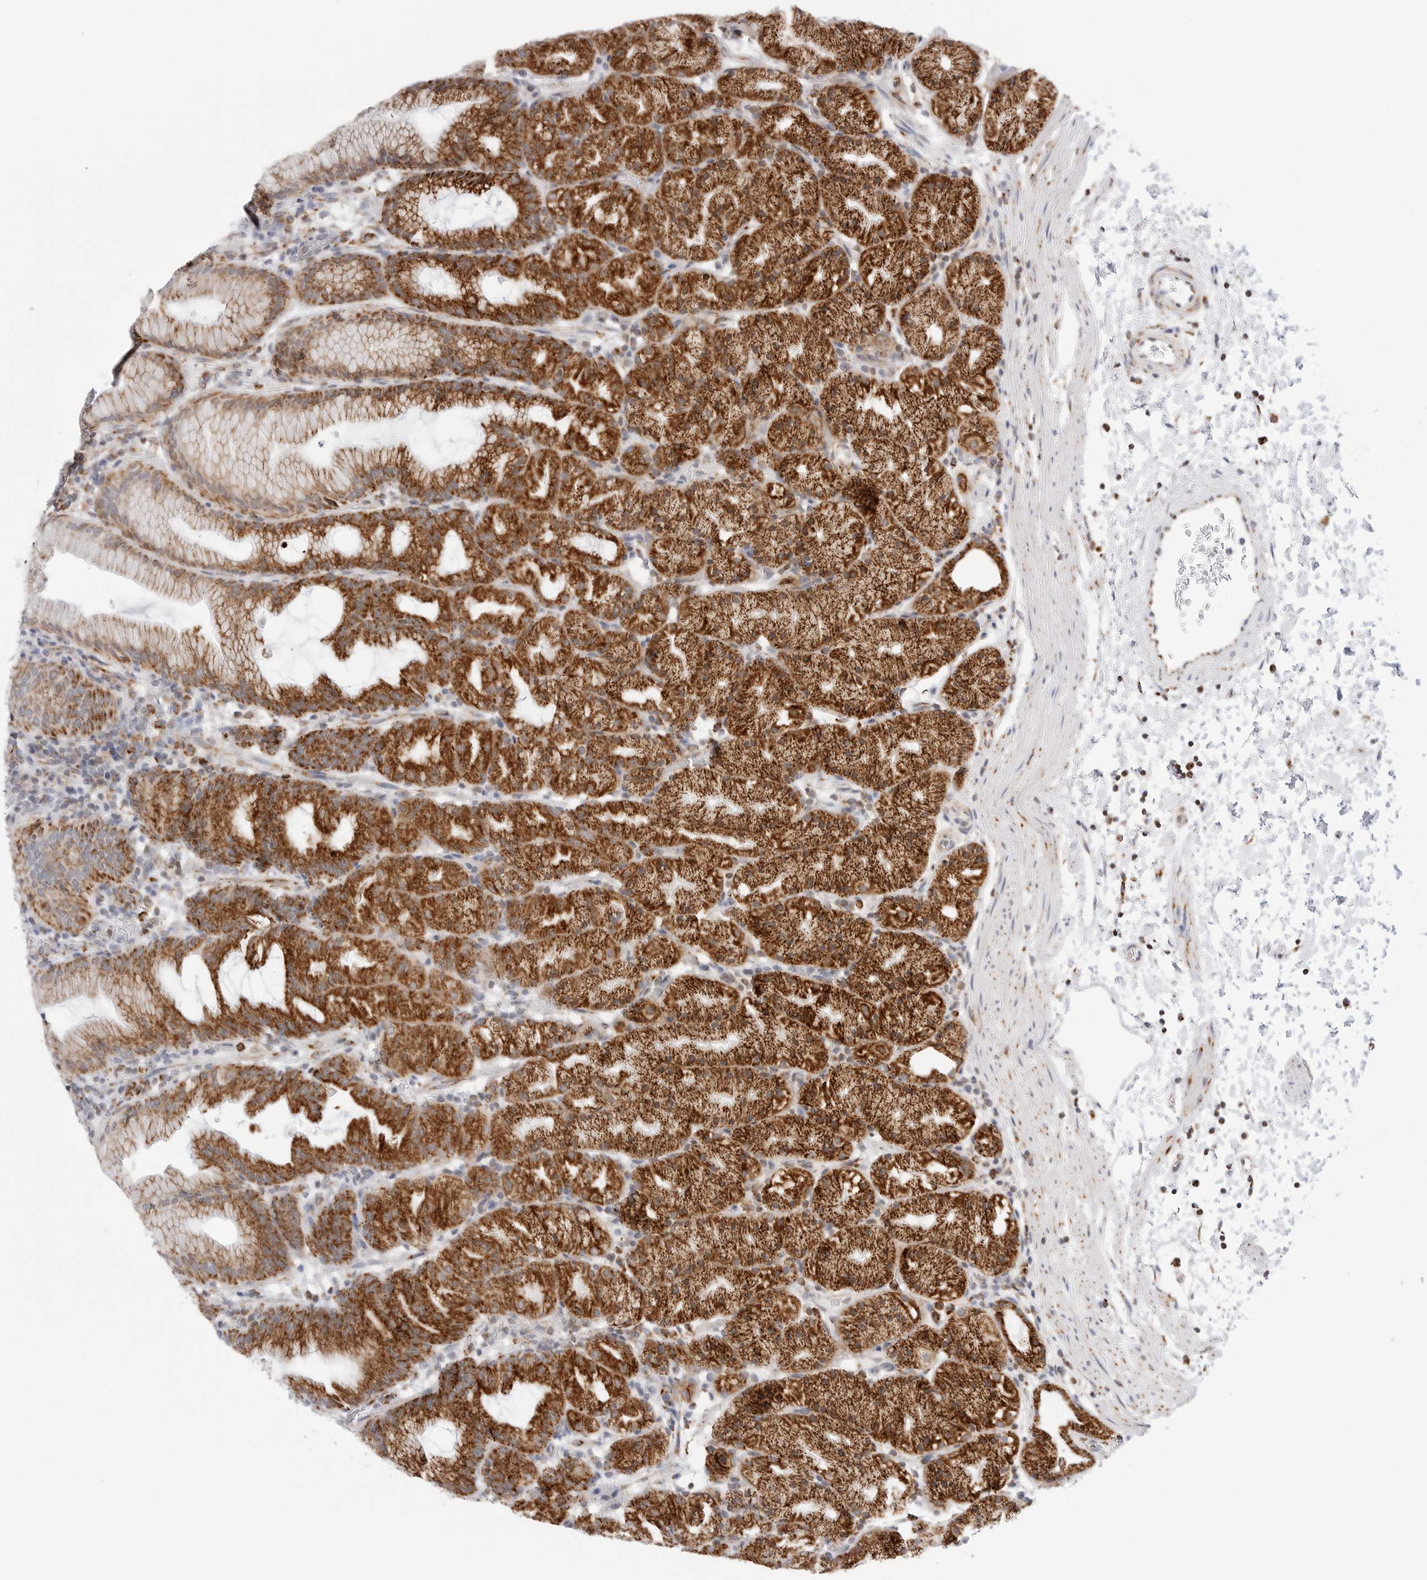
{"staining": {"intensity": "strong", "quantity": ">75%", "location": "cytoplasmic/membranous"}, "tissue": "stomach", "cell_type": "Glandular cells", "image_type": "normal", "snomed": [{"axis": "morphology", "description": "Normal tissue, NOS"}, {"axis": "topography", "description": "Stomach, upper"}], "caption": "An IHC image of benign tissue is shown. Protein staining in brown labels strong cytoplasmic/membranous positivity in stomach within glandular cells. The protein is stained brown, and the nuclei are stained in blue (DAB IHC with brightfield microscopy, high magnification).", "gene": "ATP5IF1", "patient": {"sex": "male", "age": 48}}